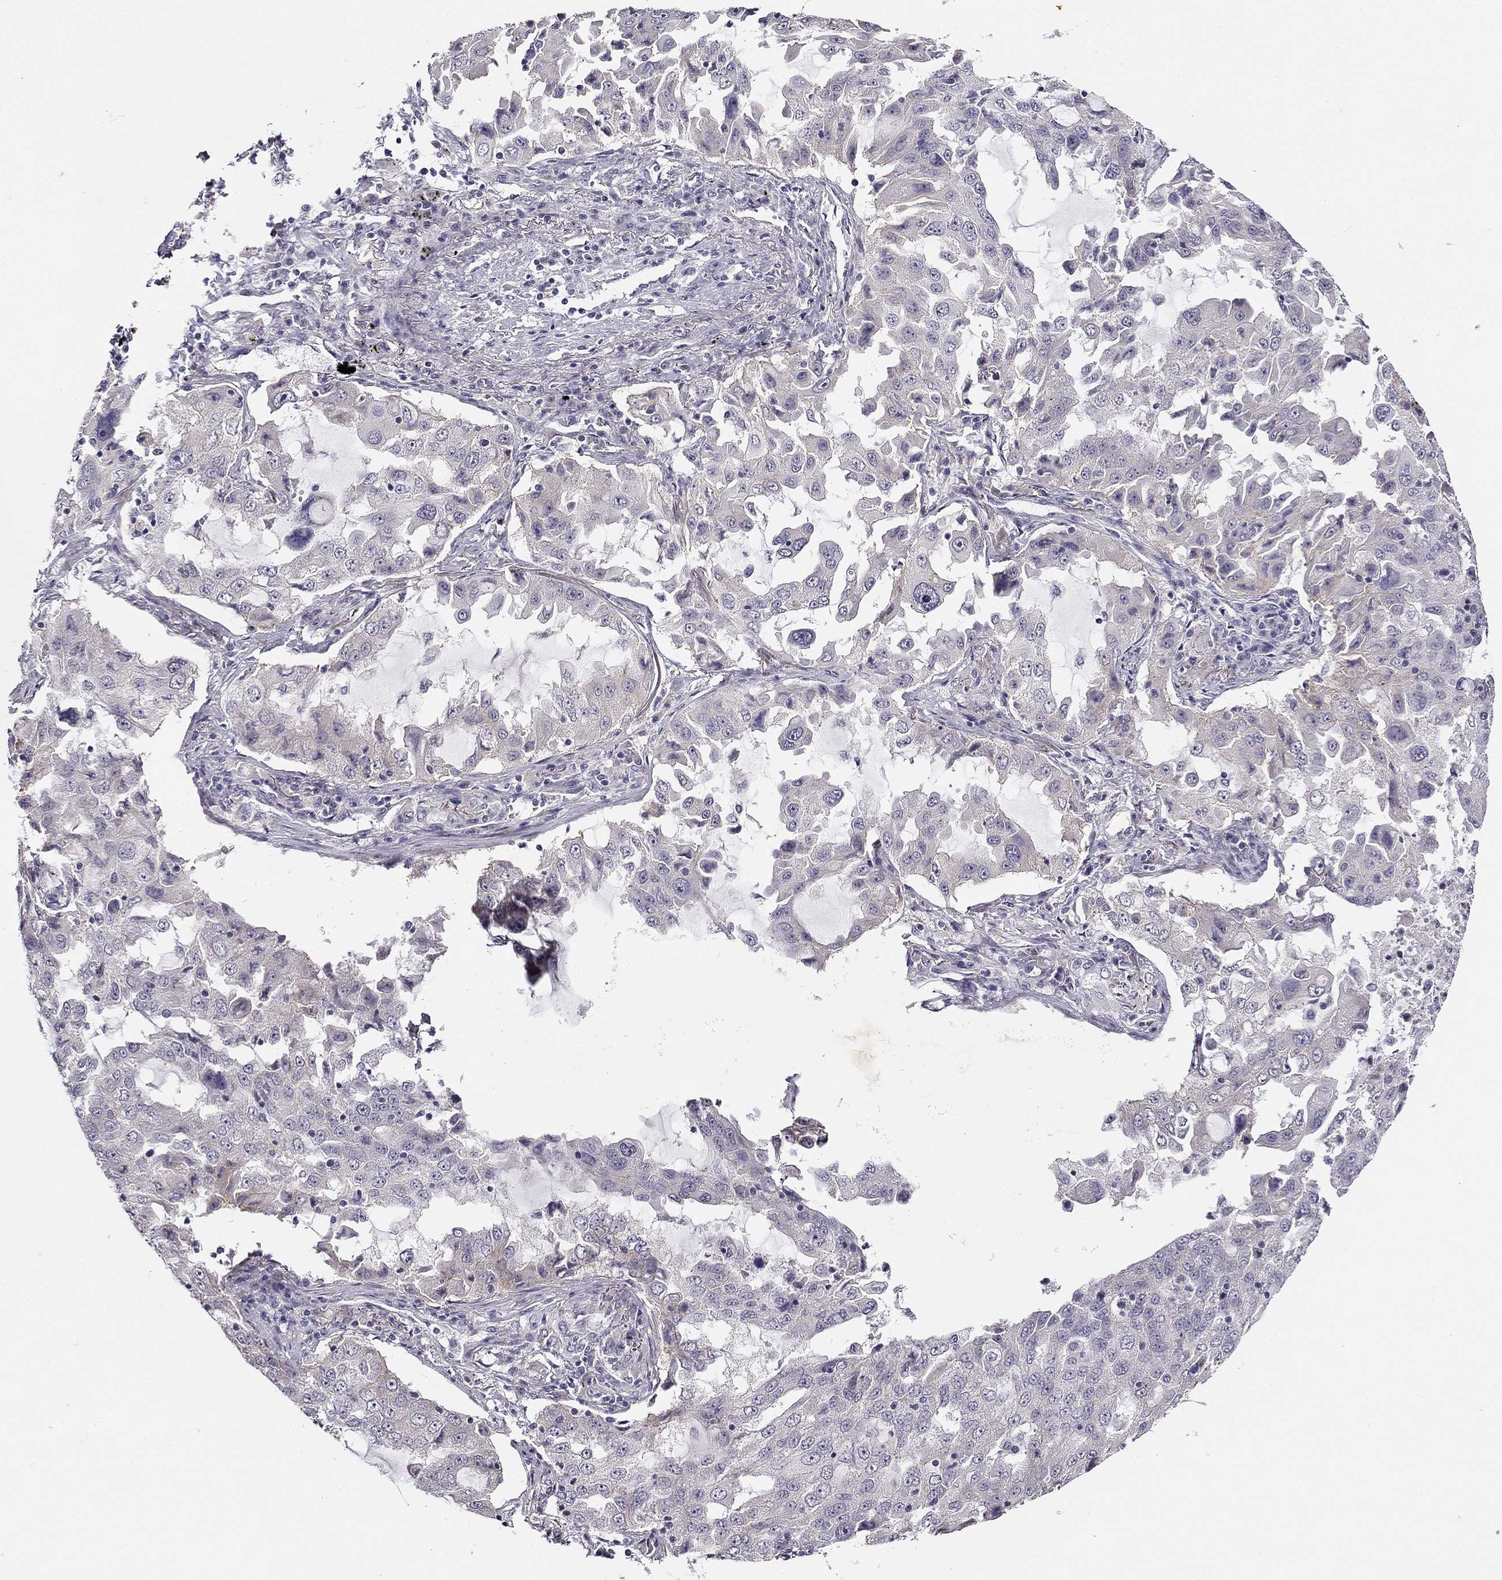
{"staining": {"intensity": "negative", "quantity": "none", "location": "none"}, "tissue": "lung cancer", "cell_type": "Tumor cells", "image_type": "cancer", "snomed": [{"axis": "morphology", "description": "Adenocarcinoma, NOS"}, {"axis": "topography", "description": "Lung"}], "caption": "This is an immunohistochemistry (IHC) image of human adenocarcinoma (lung). There is no positivity in tumor cells.", "gene": "CNR1", "patient": {"sex": "female", "age": 61}}